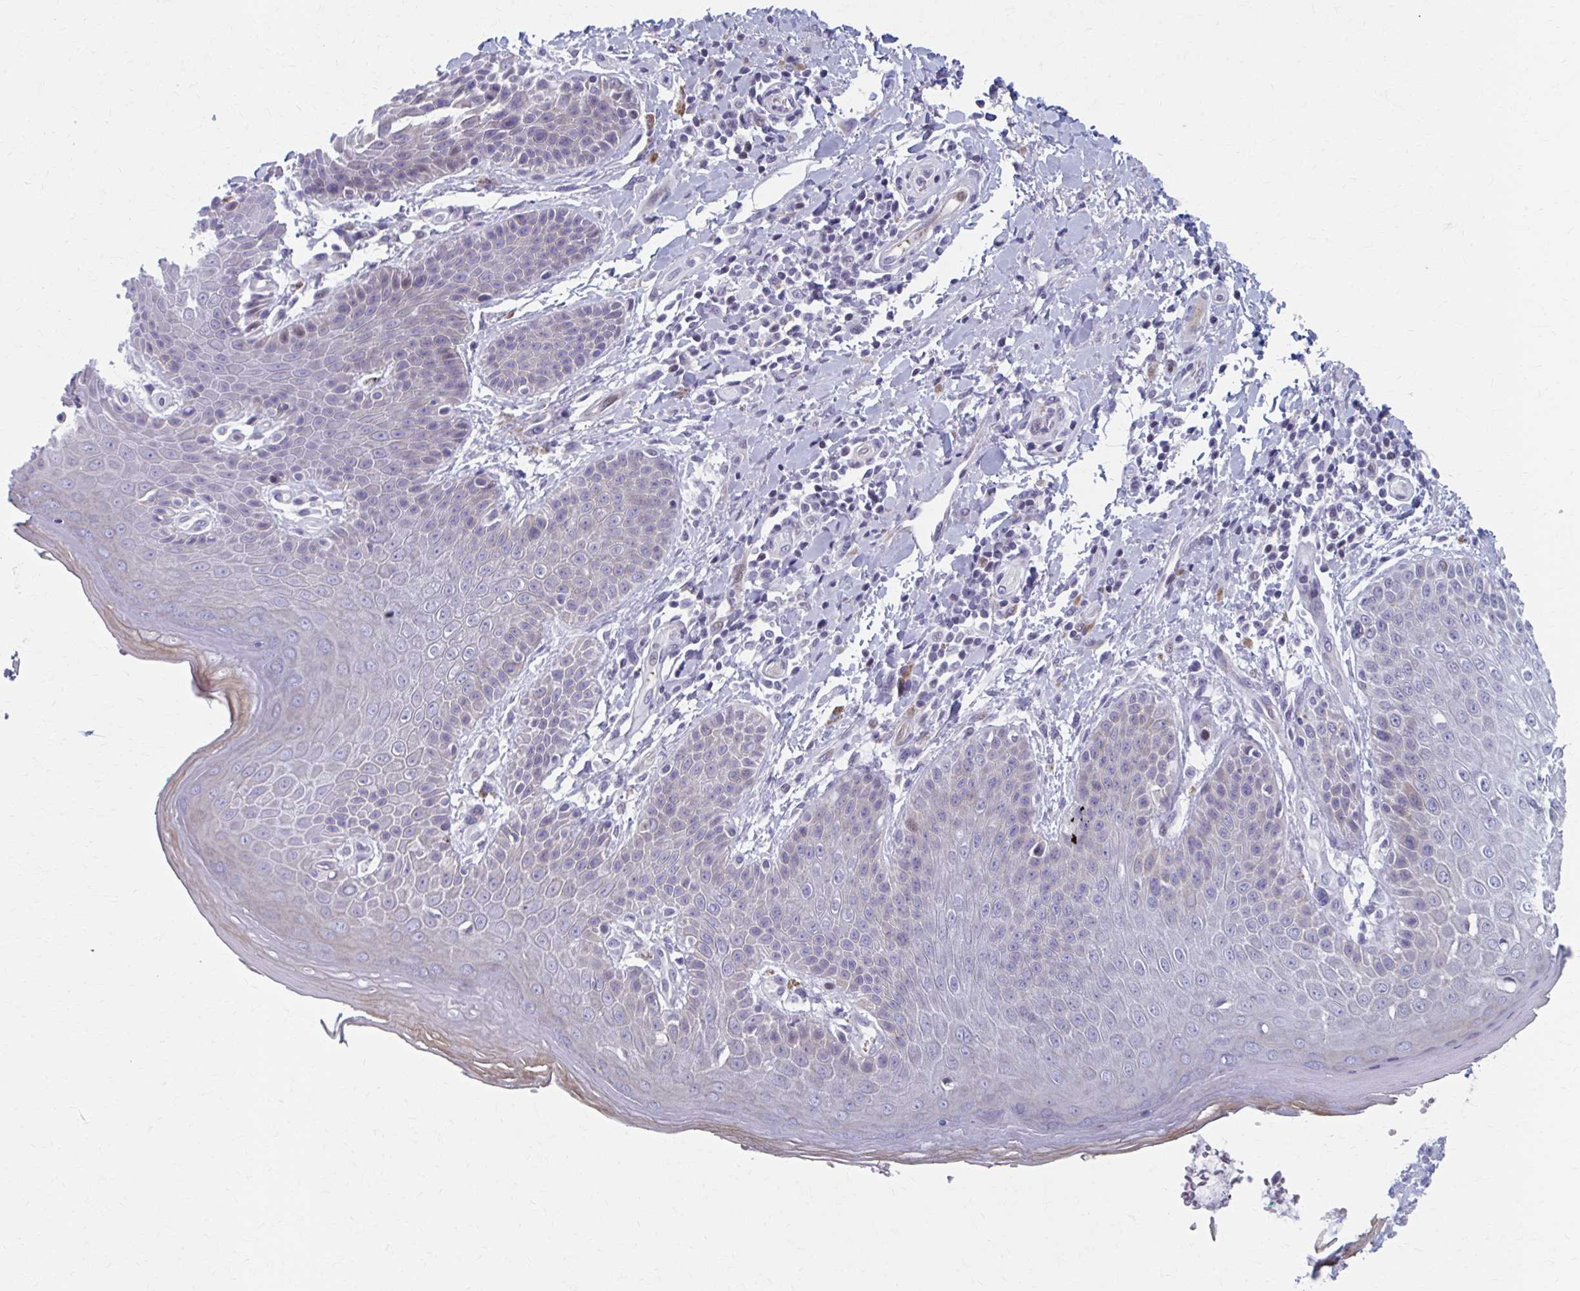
{"staining": {"intensity": "negative", "quantity": "none", "location": "none"}, "tissue": "skin", "cell_type": "Epidermal cells", "image_type": "normal", "snomed": [{"axis": "morphology", "description": "Normal tissue, NOS"}, {"axis": "topography", "description": "Peripheral nerve tissue"}], "caption": "Immunohistochemistry (IHC) micrograph of normal skin: human skin stained with DAB reveals no significant protein positivity in epidermal cells.", "gene": "ABHD16B", "patient": {"sex": "male", "age": 51}}